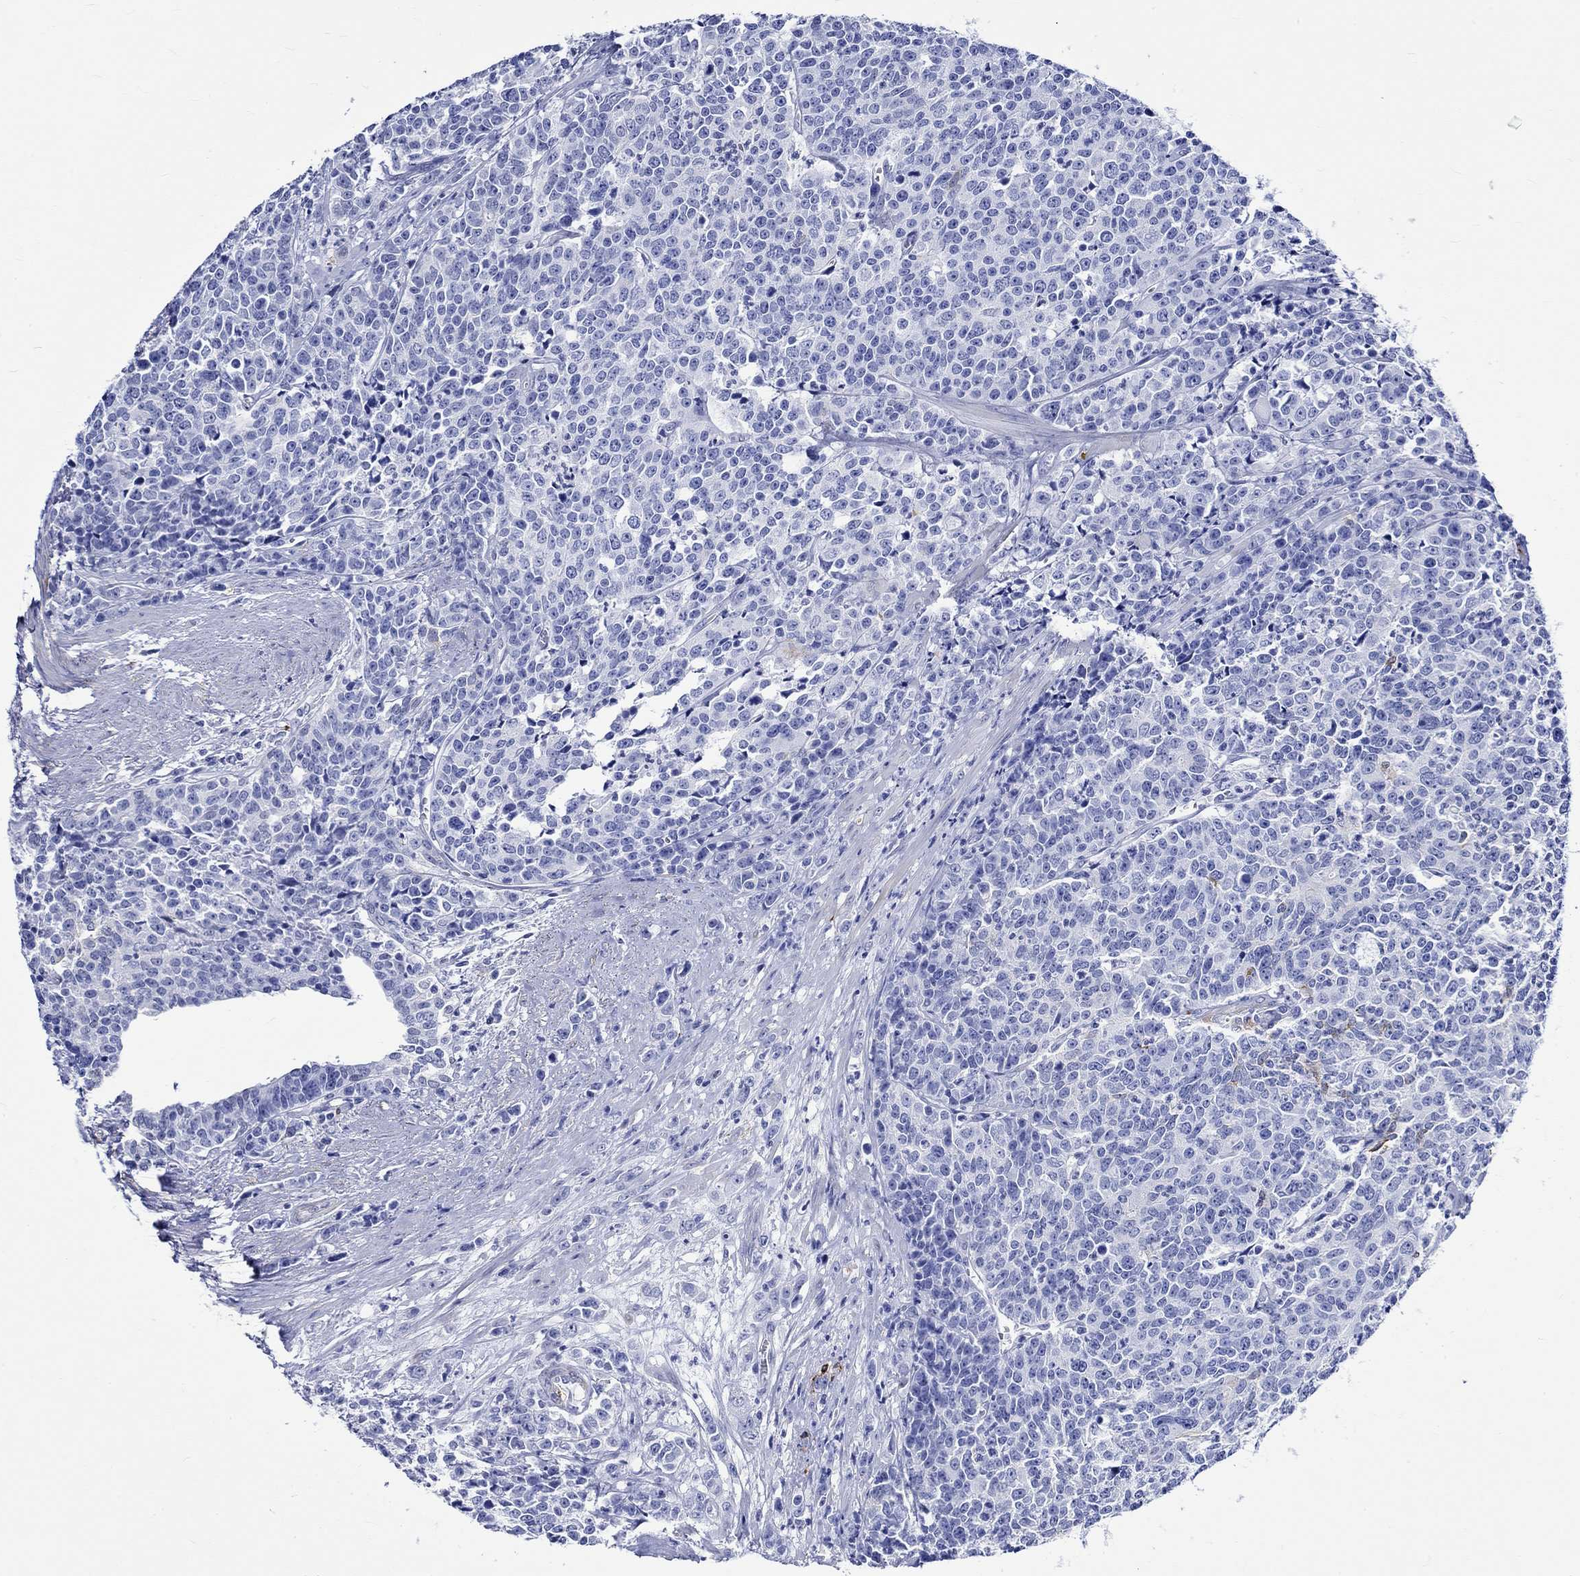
{"staining": {"intensity": "negative", "quantity": "none", "location": "none"}, "tissue": "prostate cancer", "cell_type": "Tumor cells", "image_type": "cancer", "snomed": [{"axis": "morphology", "description": "Adenocarcinoma, NOS"}, {"axis": "topography", "description": "Prostate"}], "caption": "A micrograph of adenocarcinoma (prostate) stained for a protein displays no brown staining in tumor cells.", "gene": "CRYAB", "patient": {"sex": "male", "age": 67}}